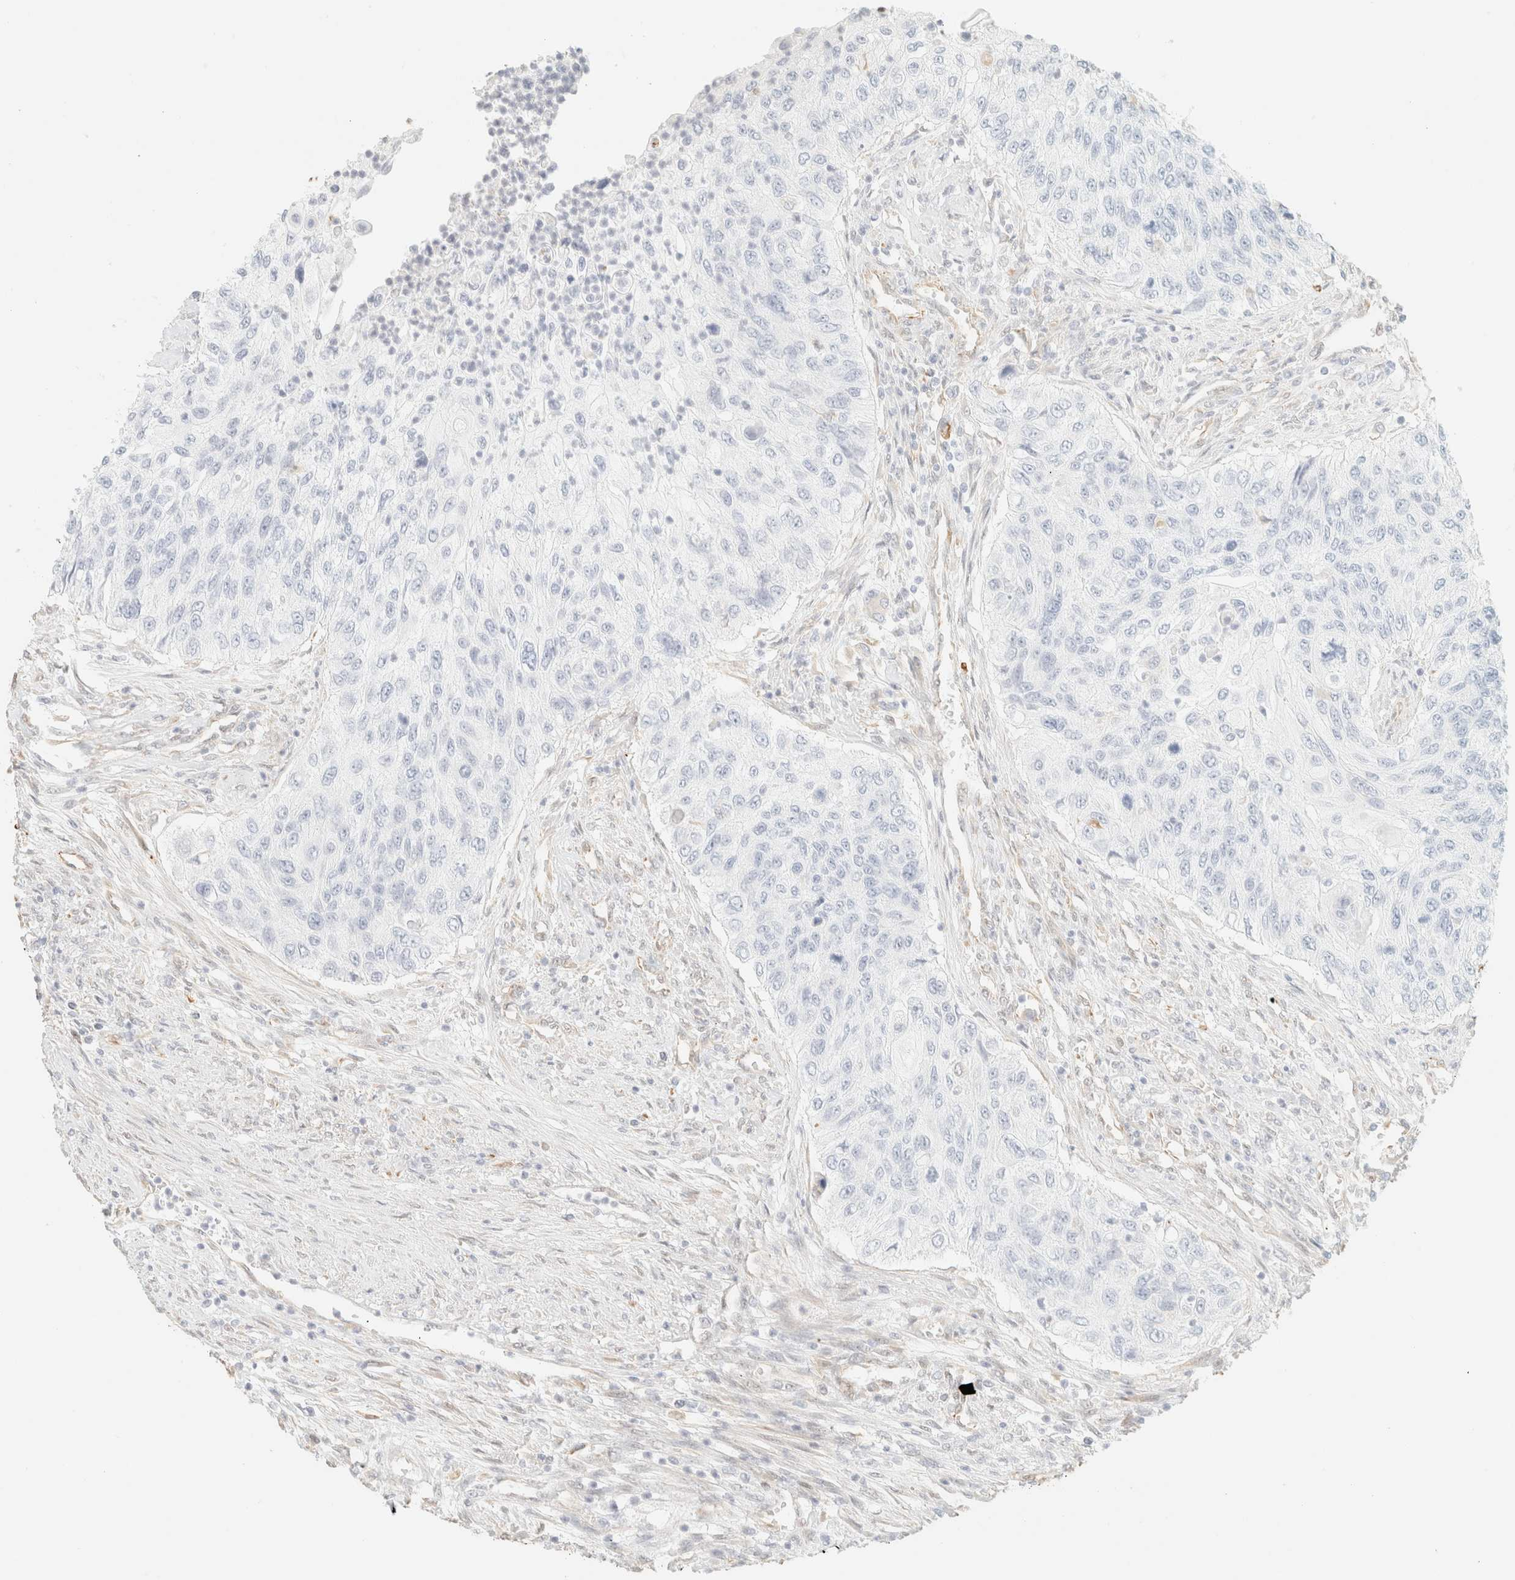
{"staining": {"intensity": "negative", "quantity": "none", "location": "none"}, "tissue": "urothelial cancer", "cell_type": "Tumor cells", "image_type": "cancer", "snomed": [{"axis": "morphology", "description": "Urothelial carcinoma, High grade"}, {"axis": "topography", "description": "Urinary bladder"}], "caption": "DAB (3,3'-diaminobenzidine) immunohistochemical staining of human urothelial cancer displays no significant staining in tumor cells. (Stains: DAB immunohistochemistry (IHC) with hematoxylin counter stain, Microscopy: brightfield microscopy at high magnification).", "gene": "ZSCAN18", "patient": {"sex": "female", "age": 60}}